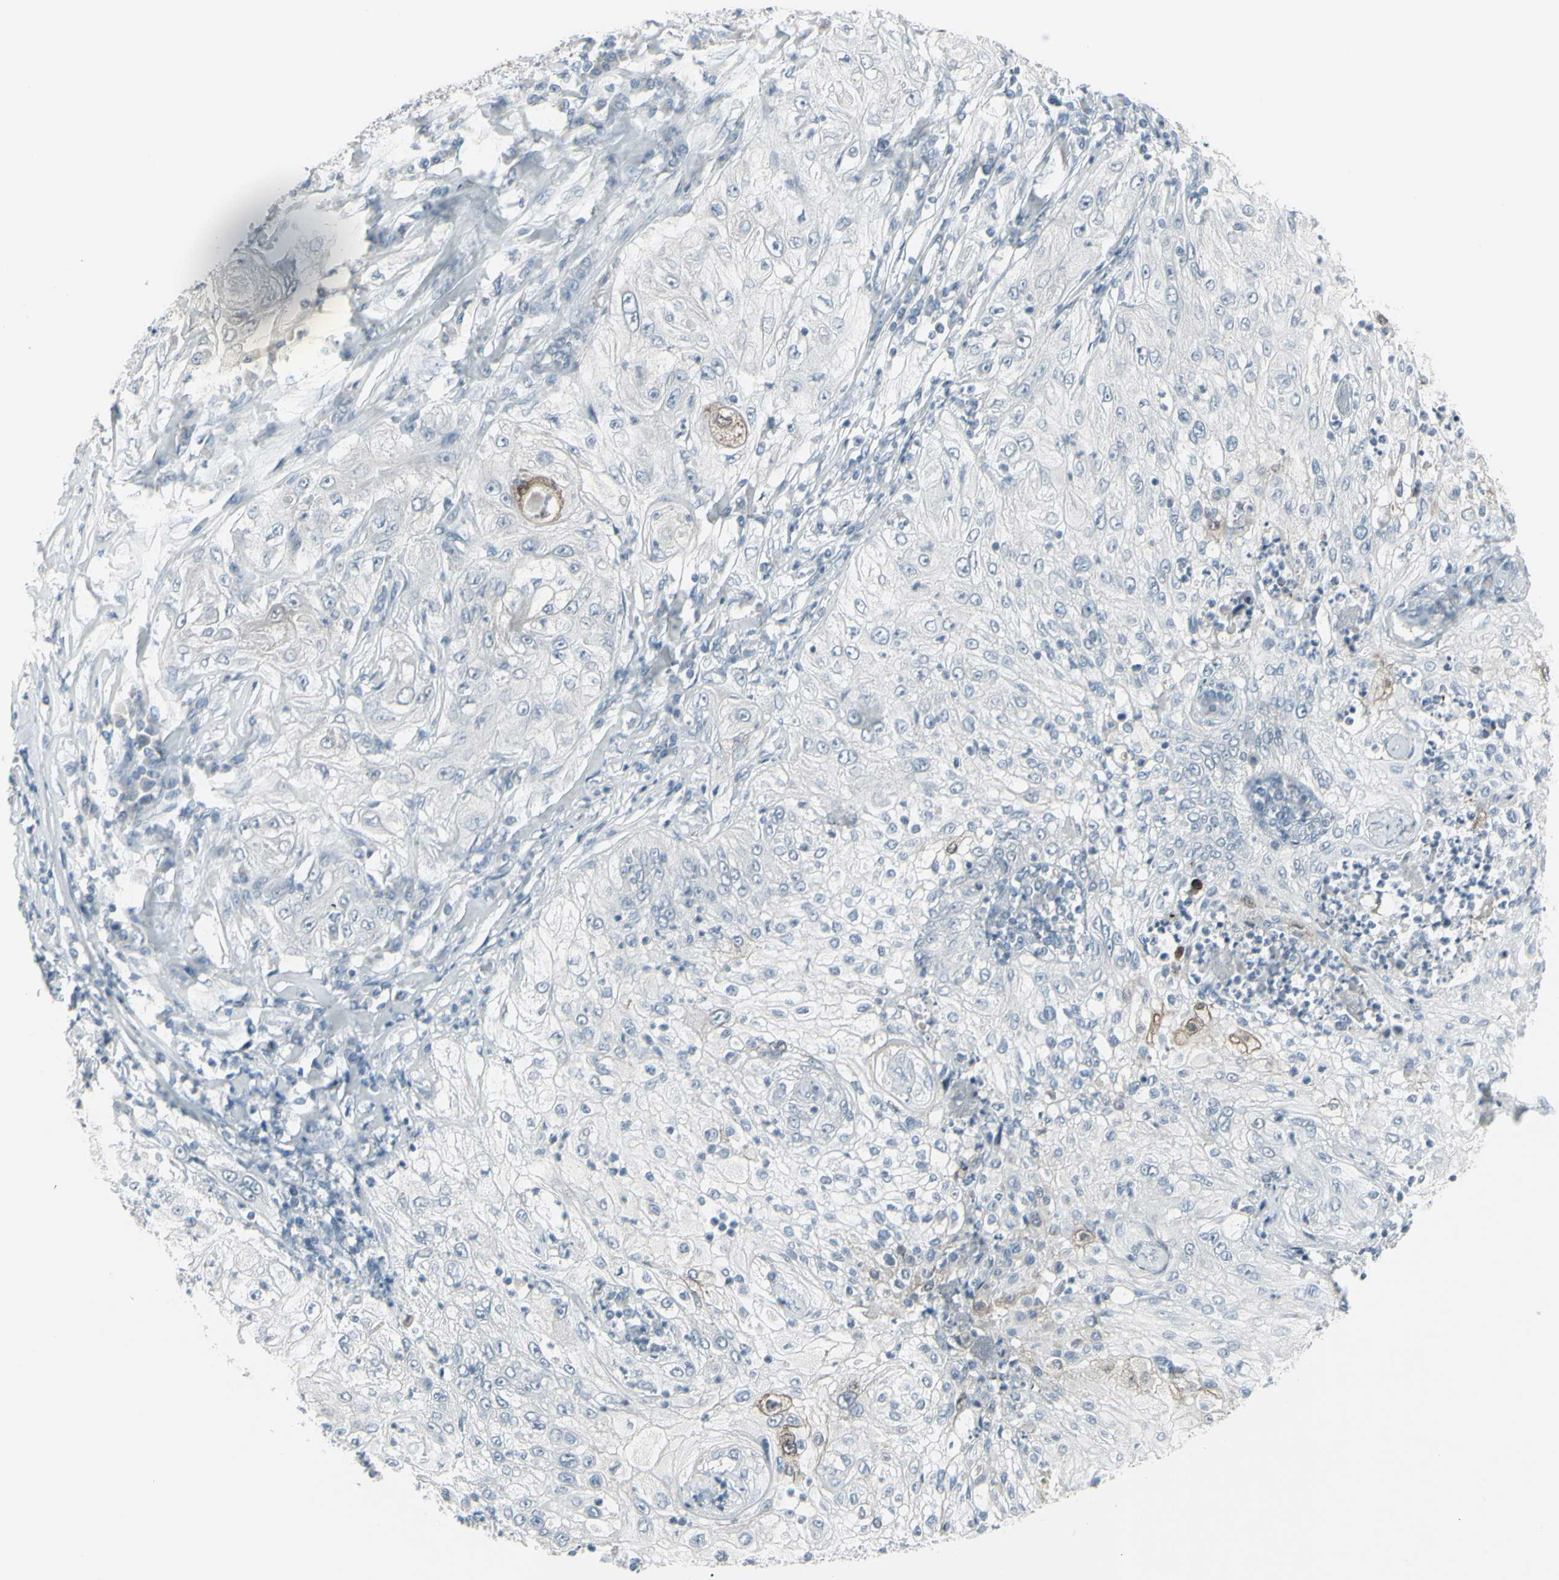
{"staining": {"intensity": "weak", "quantity": "<25%", "location": "cytoplasmic/membranous"}, "tissue": "lung cancer", "cell_type": "Tumor cells", "image_type": "cancer", "snomed": [{"axis": "morphology", "description": "Inflammation, NOS"}, {"axis": "morphology", "description": "Squamous cell carcinoma, NOS"}, {"axis": "topography", "description": "Lymph node"}, {"axis": "topography", "description": "Soft tissue"}, {"axis": "topography", "description": "Lung"}], "caption": "Photomicrograph shows no protein staining in tumor cells of lung cancer (squamous cell carcinoma) tissue.", "gene": "RAB3A", "patient": {"sex": "male", "age": 66}}